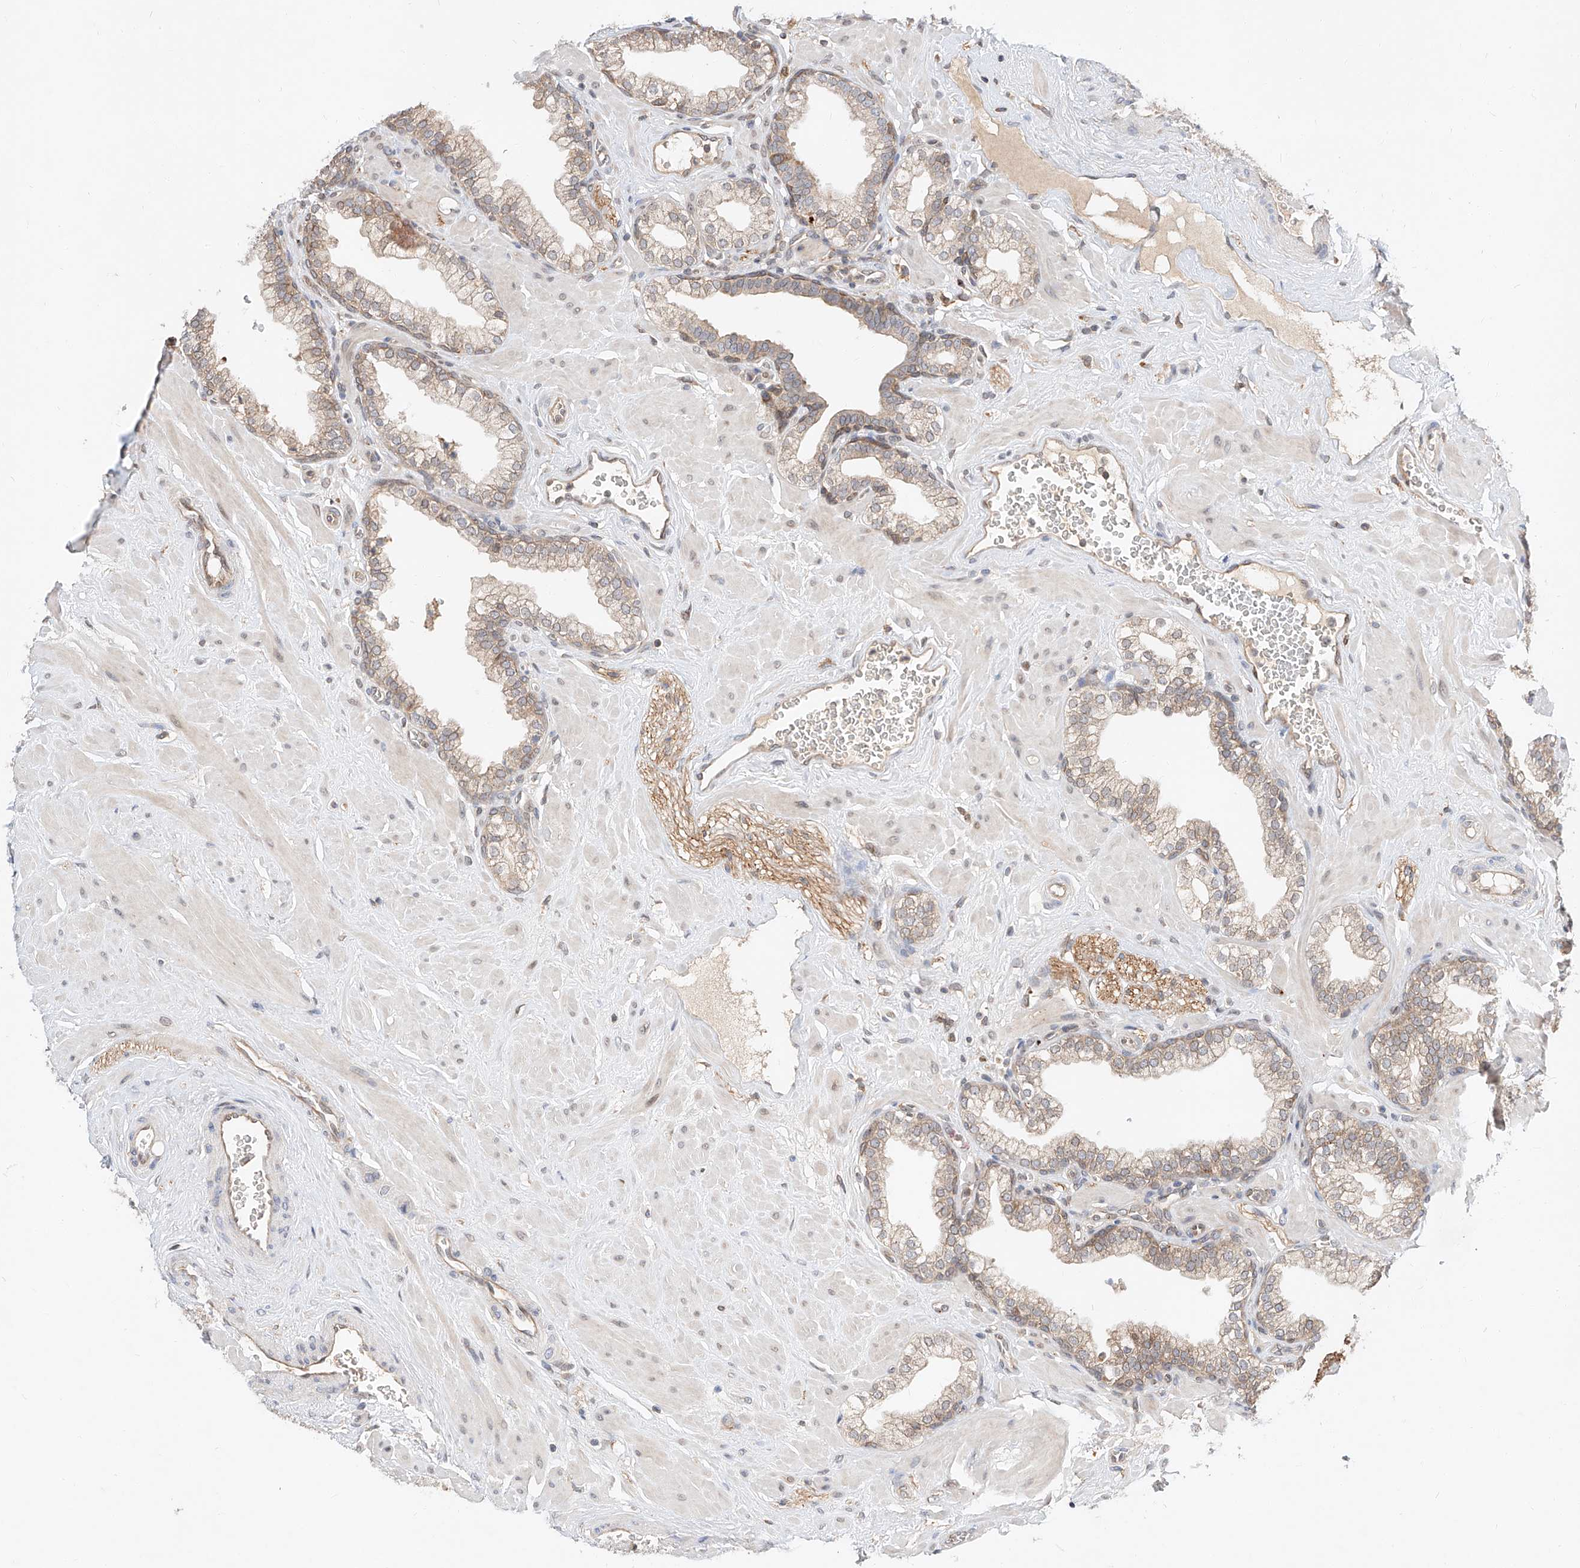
{"staining": {"intensity": "weak", "quantity": "25%-75%", "location": "cytoplasmic/membranous"}, "tissue": "prostate", "cell_type": "Glandular cells", "image_type": "normal", "snomed": [{"axis": "morphology", "description": "Normal tissue, NOS"}, {"axis": "morphology", "description": "Urothelial carcinoma, Low grade"}, {"axis": "topography", "description": "Urinary bladder"}, {"axis": "topography", "description": "Prostate"}], "caption": "Glandular cells show weak cytoplasmic/membranous staining in about 25%-75% of cells in normal prostate.", "gene": "DIRAS3", "patient": {"sex": "male", "age": 60}}